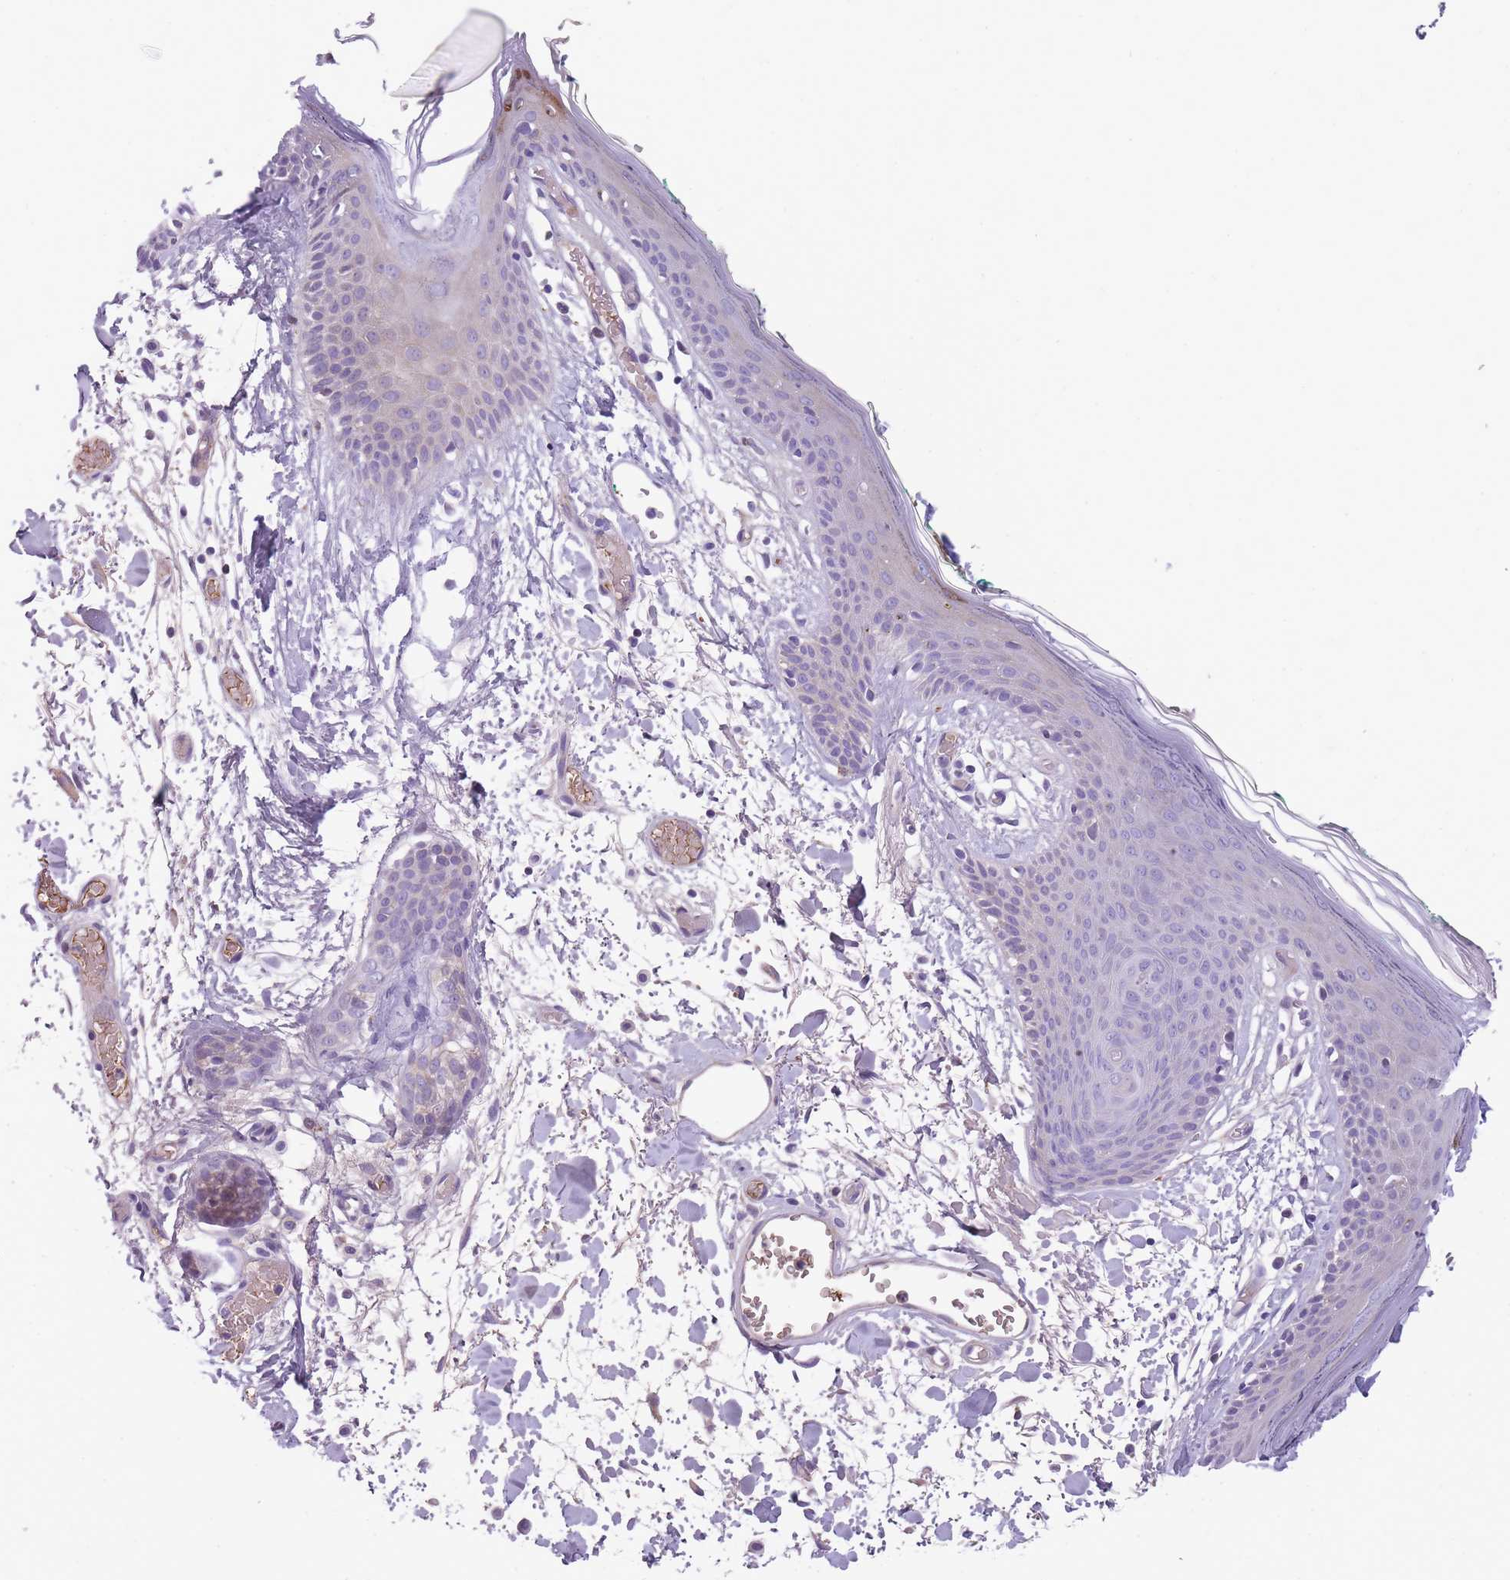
{"staining": {"intensity": "weak", "quantity": "25%-75%", "location": "cytoplasmic/membranous"}, "tissue": "skin", "cell_type": "Fibroblasts", "image_type": "normal", "snomed": [{"axis": "morphology", "description": "Normal tissue, NOS"}, {"axis": "topography", "description": "Skin"}], "caption": "Brown immunohistochemical staining in benign skin demonstrates weak cytoplasmic/membranous positivity in approximately 25%-75% of fibroblasts.", "gene": "GNAT1", "patient": {"sex": "male", "age": 79}}